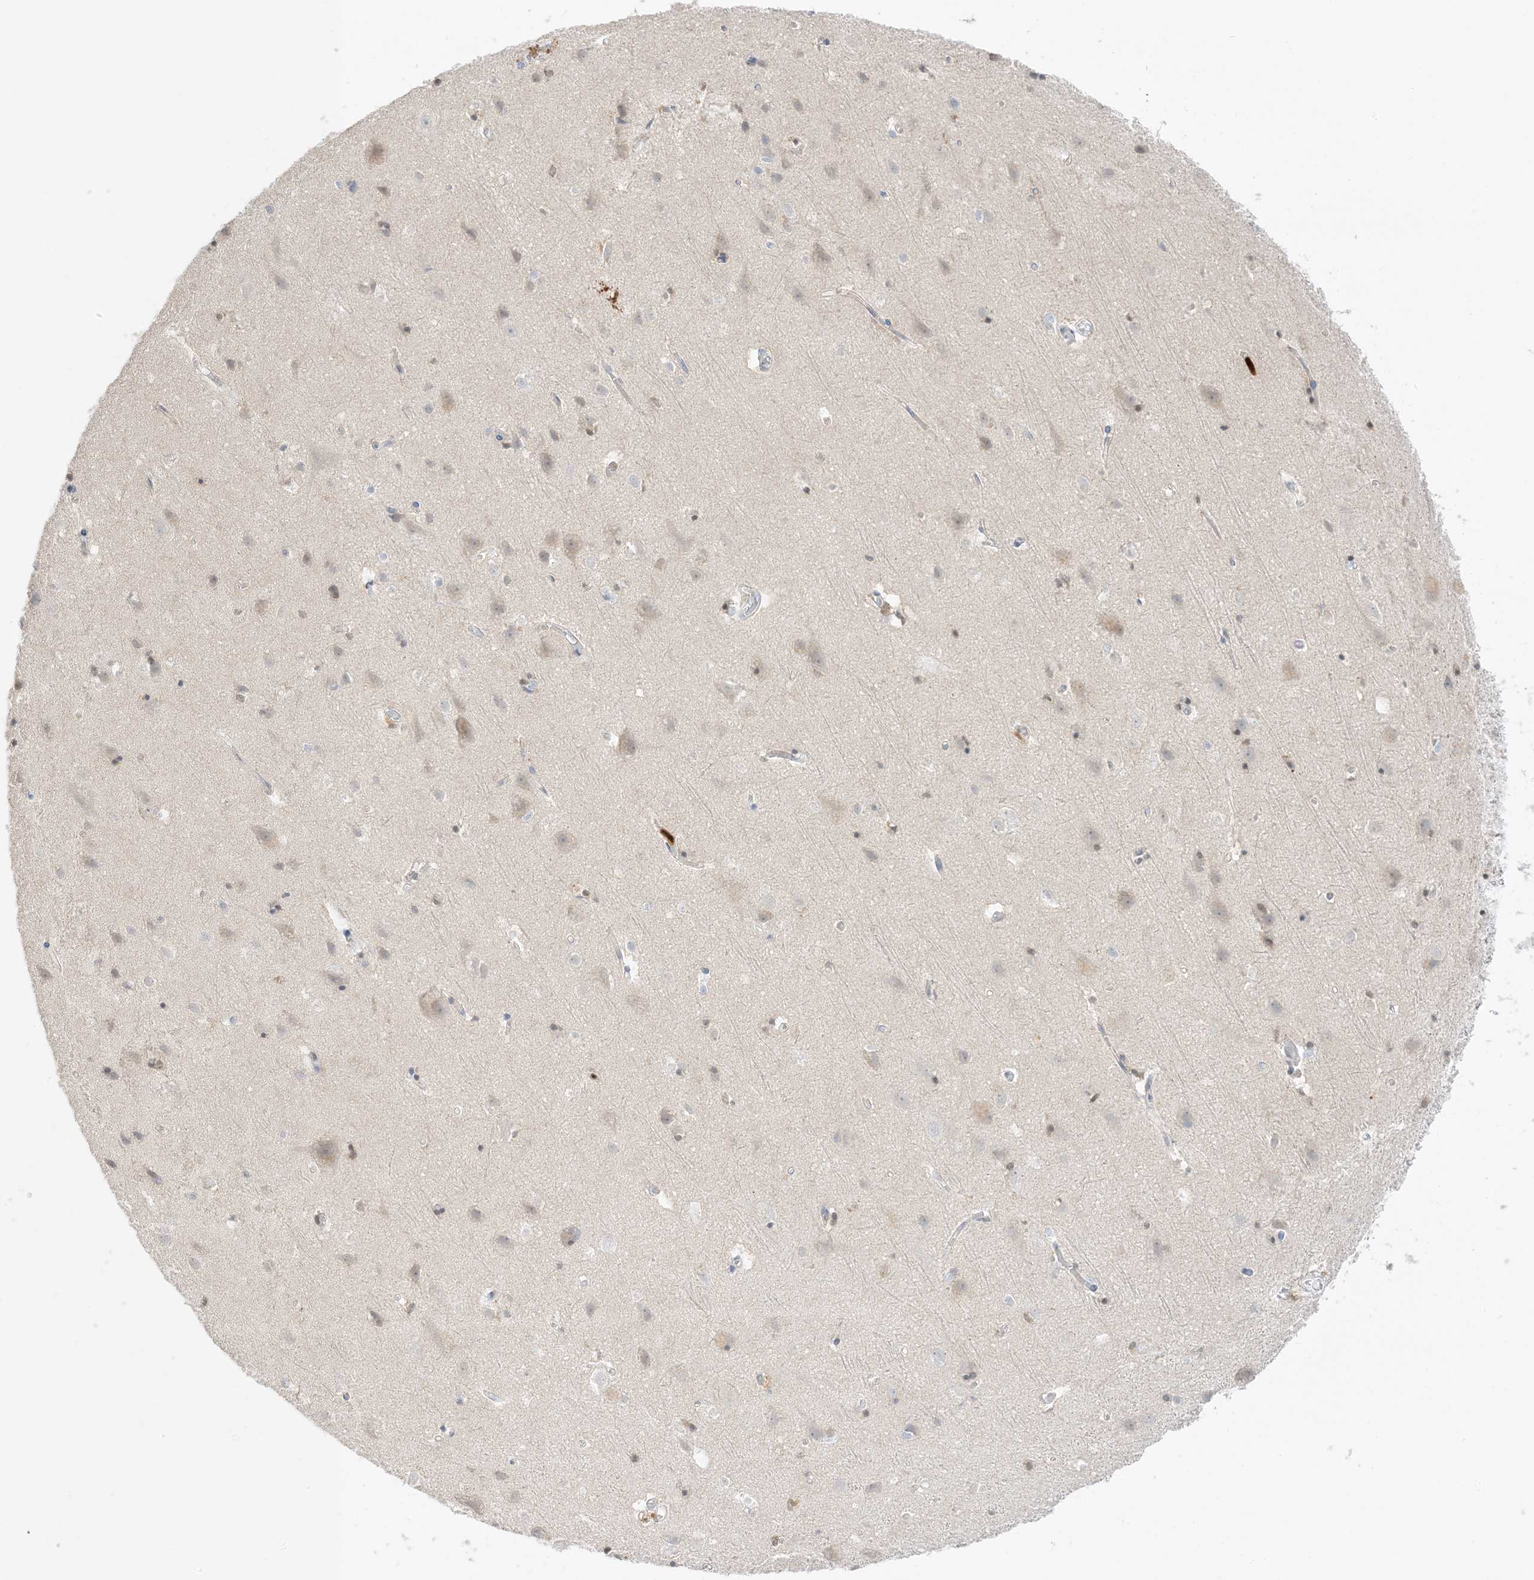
{"staining": {"intensity": "negative", "quantity": "none", "location": "none"}, "tissue": "cerebral cortex", "cell_type": "Endothelial cells", "image_type": "normal", "snomed": [{"axis": "morphology", "description": "Normal tissue, NOS"}, {"axis": "topography", "description": "Cerebral cortex"}], "caption": "DAB (3,3'-diaminobenzidine) immunohistochemical staining of normal human cerebral cortex exhibits no significant staining in endothelial cells.", "gene": "GCA", "patient": {"sex": "male", "age": 54}}